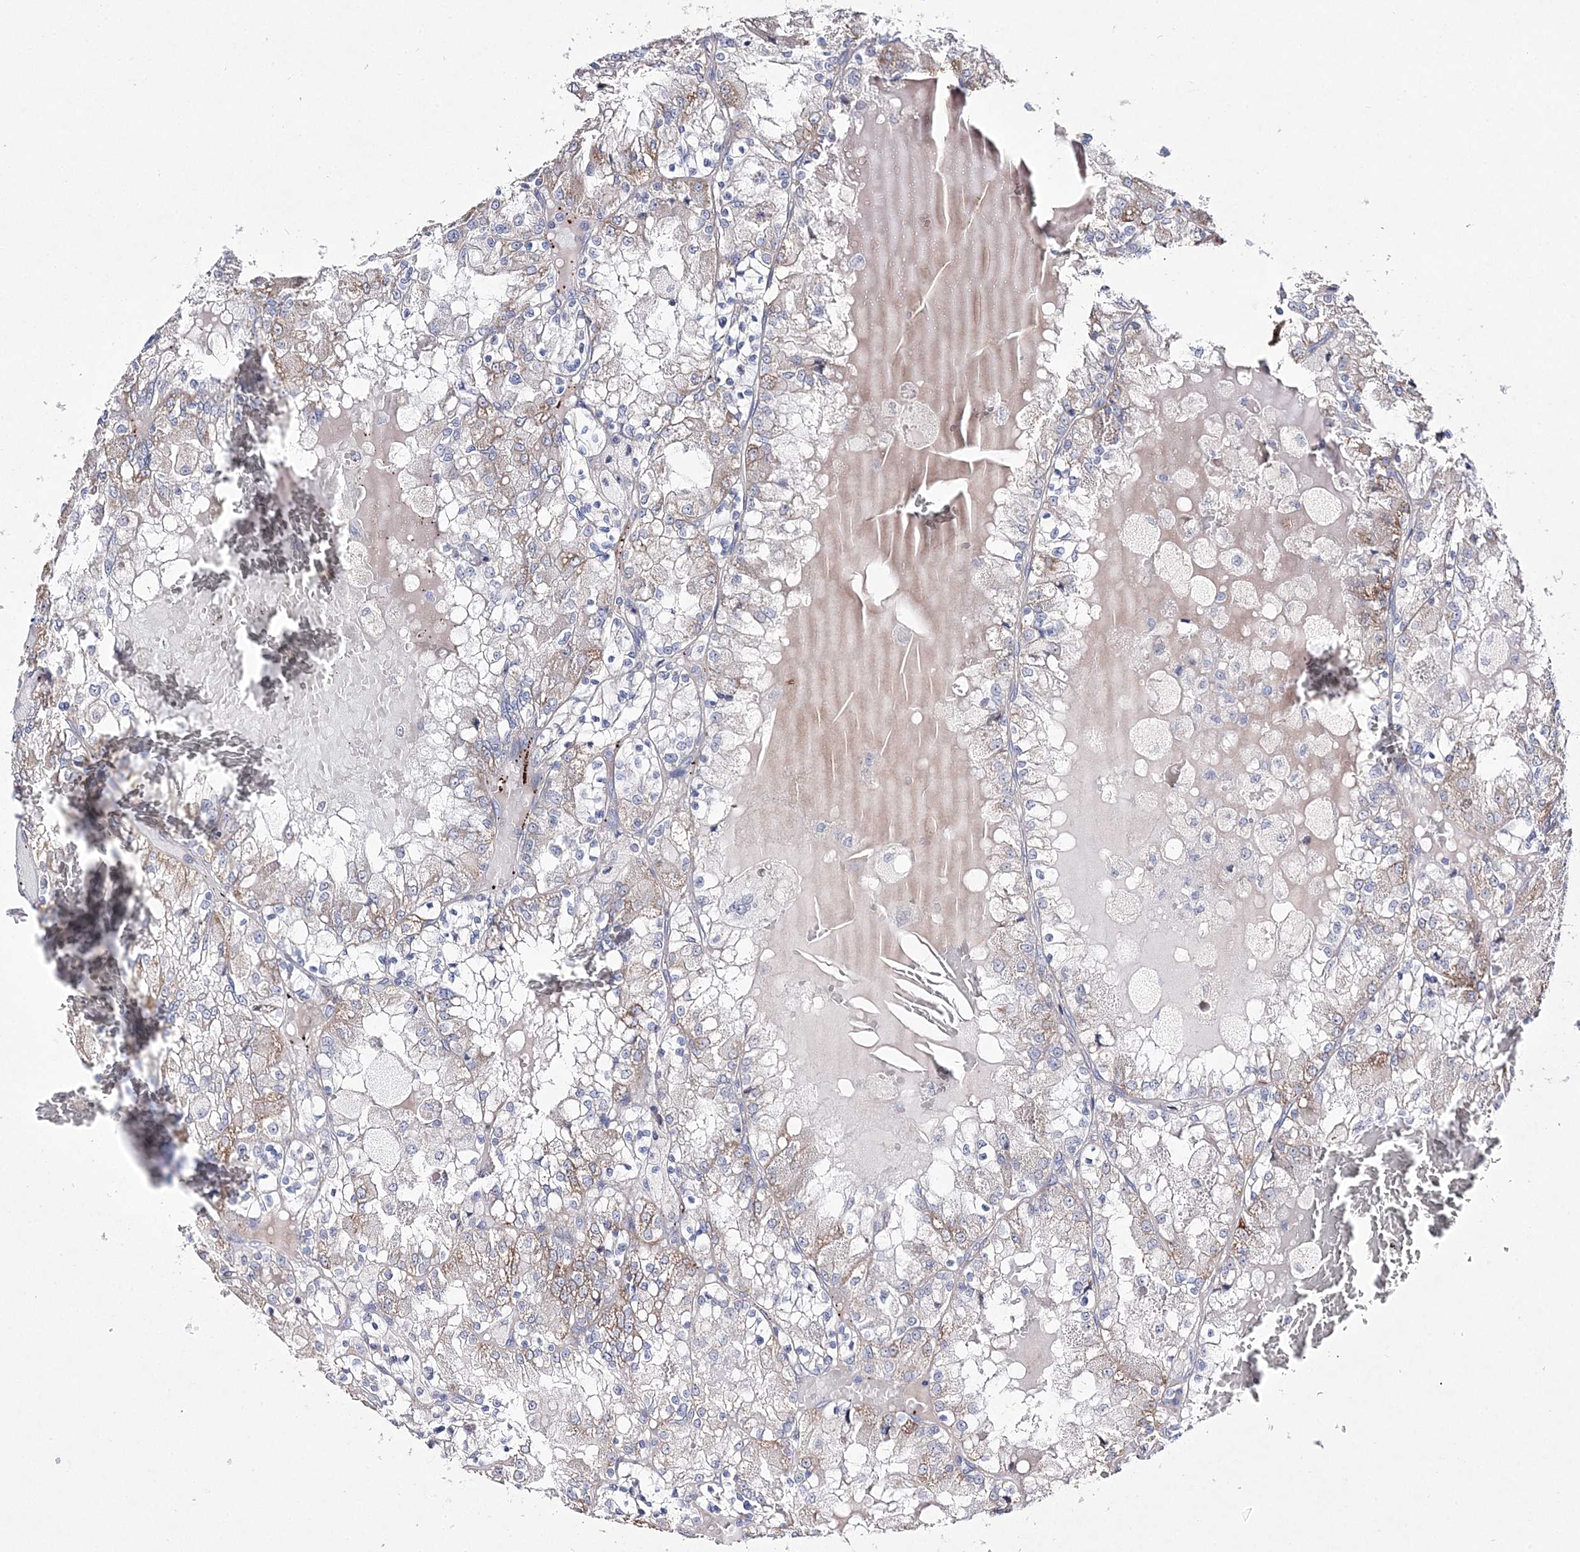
{"staining": {"intensity": "weak", "quantity": "25%-75%", "location": "cytoplasmic/membranous"}, "tissue": "renal cancer", "cell_type": "Tumor cells", "image_type": "cancer", "snomed": [{"axis": "morphology", "description": "Adenocarcinoma, NOS"}, {"axis": "topography", "description": "Kidney"}], "caption": "IHC (DAB) staining of renal cancer reveals weak cytoplasmic/membranous protein staining in about 25%-75% of tumor cells.", "gene": "ANO1", "patient": {"sex": "female", "age": 56}}